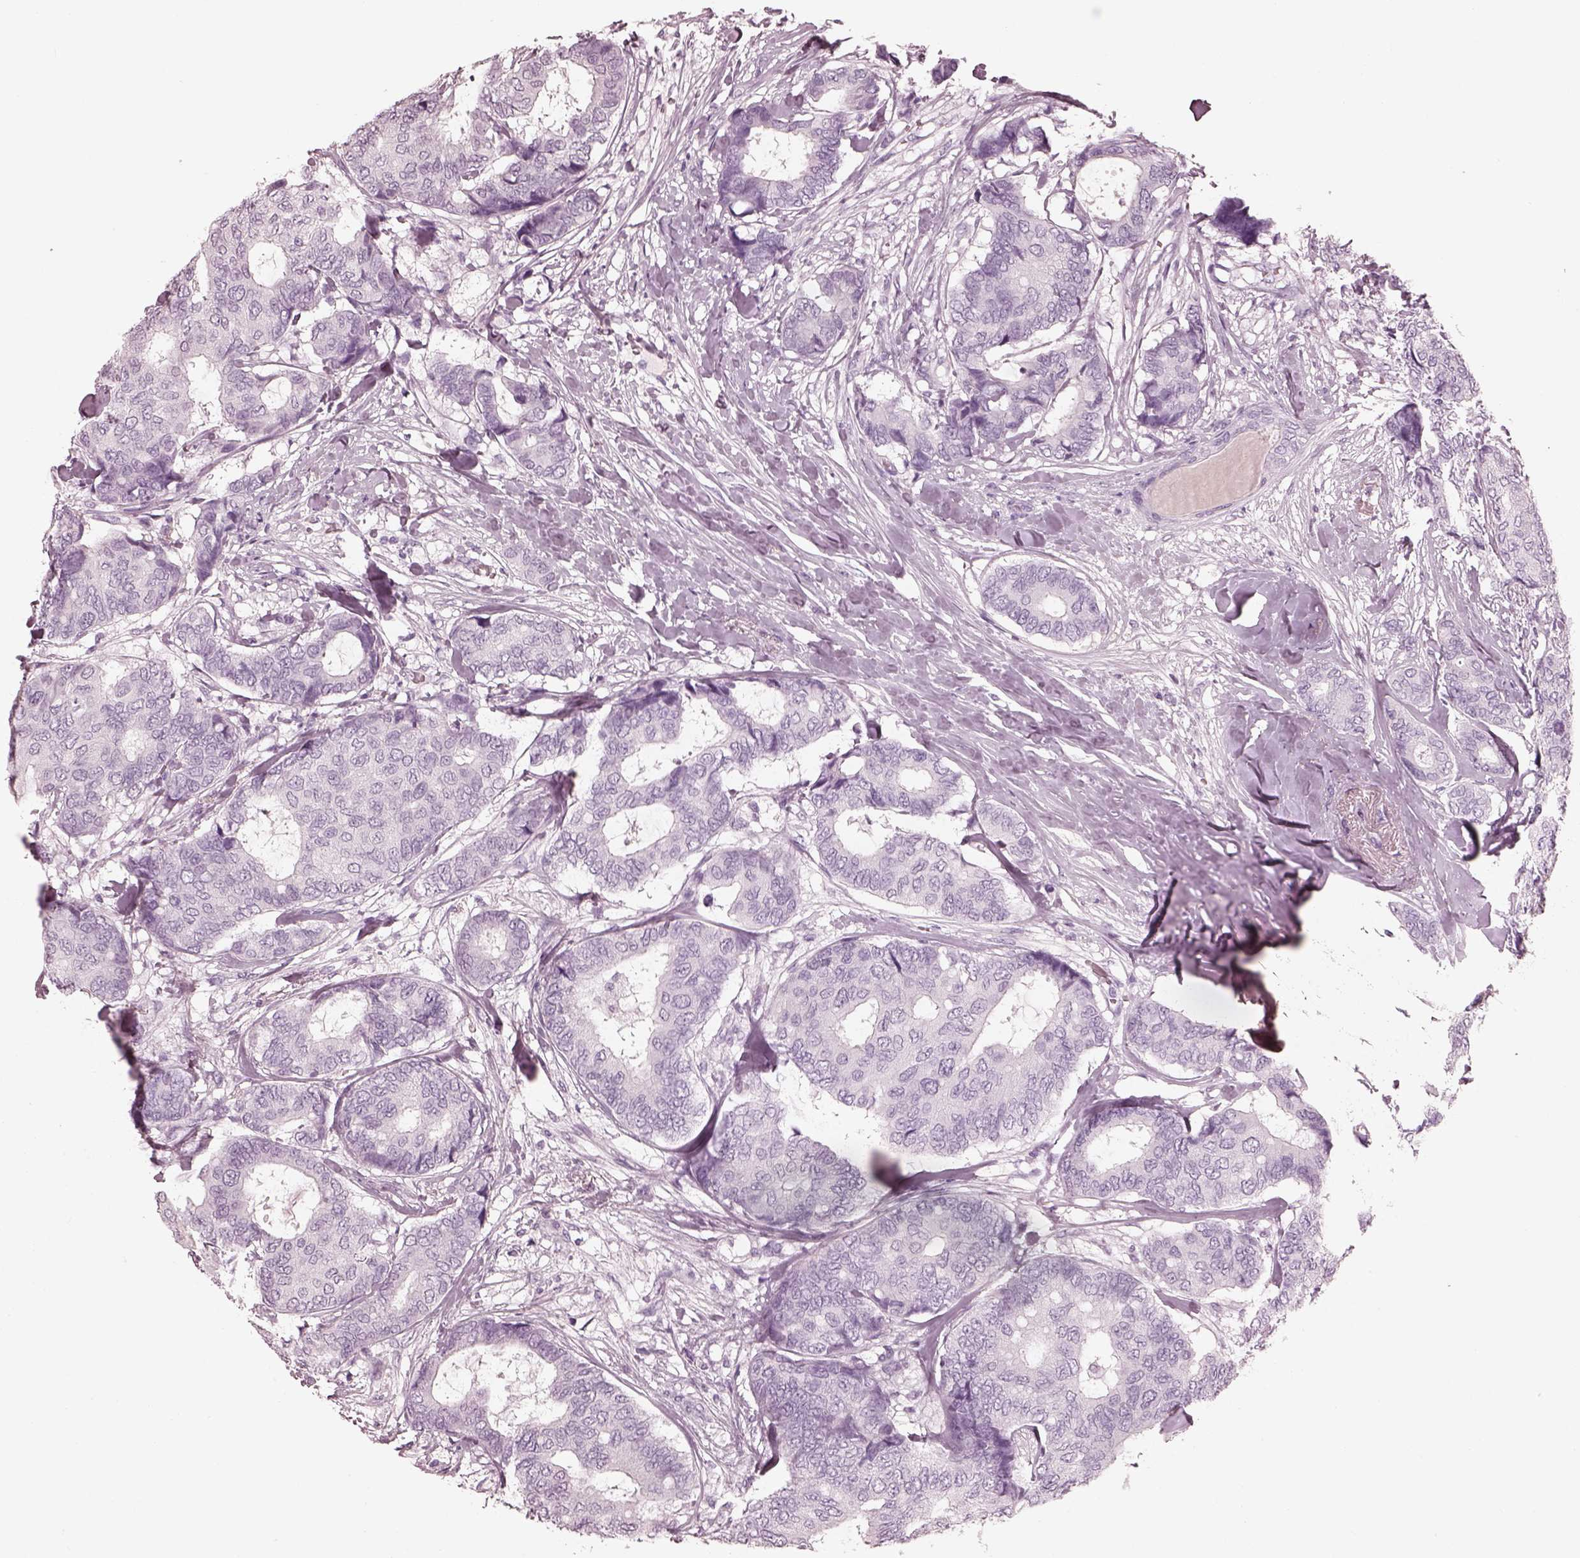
{"staining": {"intensity": "negative", "quantity": "none", "location": "none"}, "tissue": "breast cancer", "cell_type": "Tumor cells", "image_type": "cancer", "snomed": [{"axis": "morphology", "description": "Duct carcinoma"}, {"axis": "topography", "description": "Breast"}], "caption": "Immunohistochemistry of breast cancer reveals no expression in tumor cells. (DAB immunohistochemistry visualized using brightfield microscopy, high magnification).", "gene": "FABP9", "patient": {"sex": "female", "age": 75}}